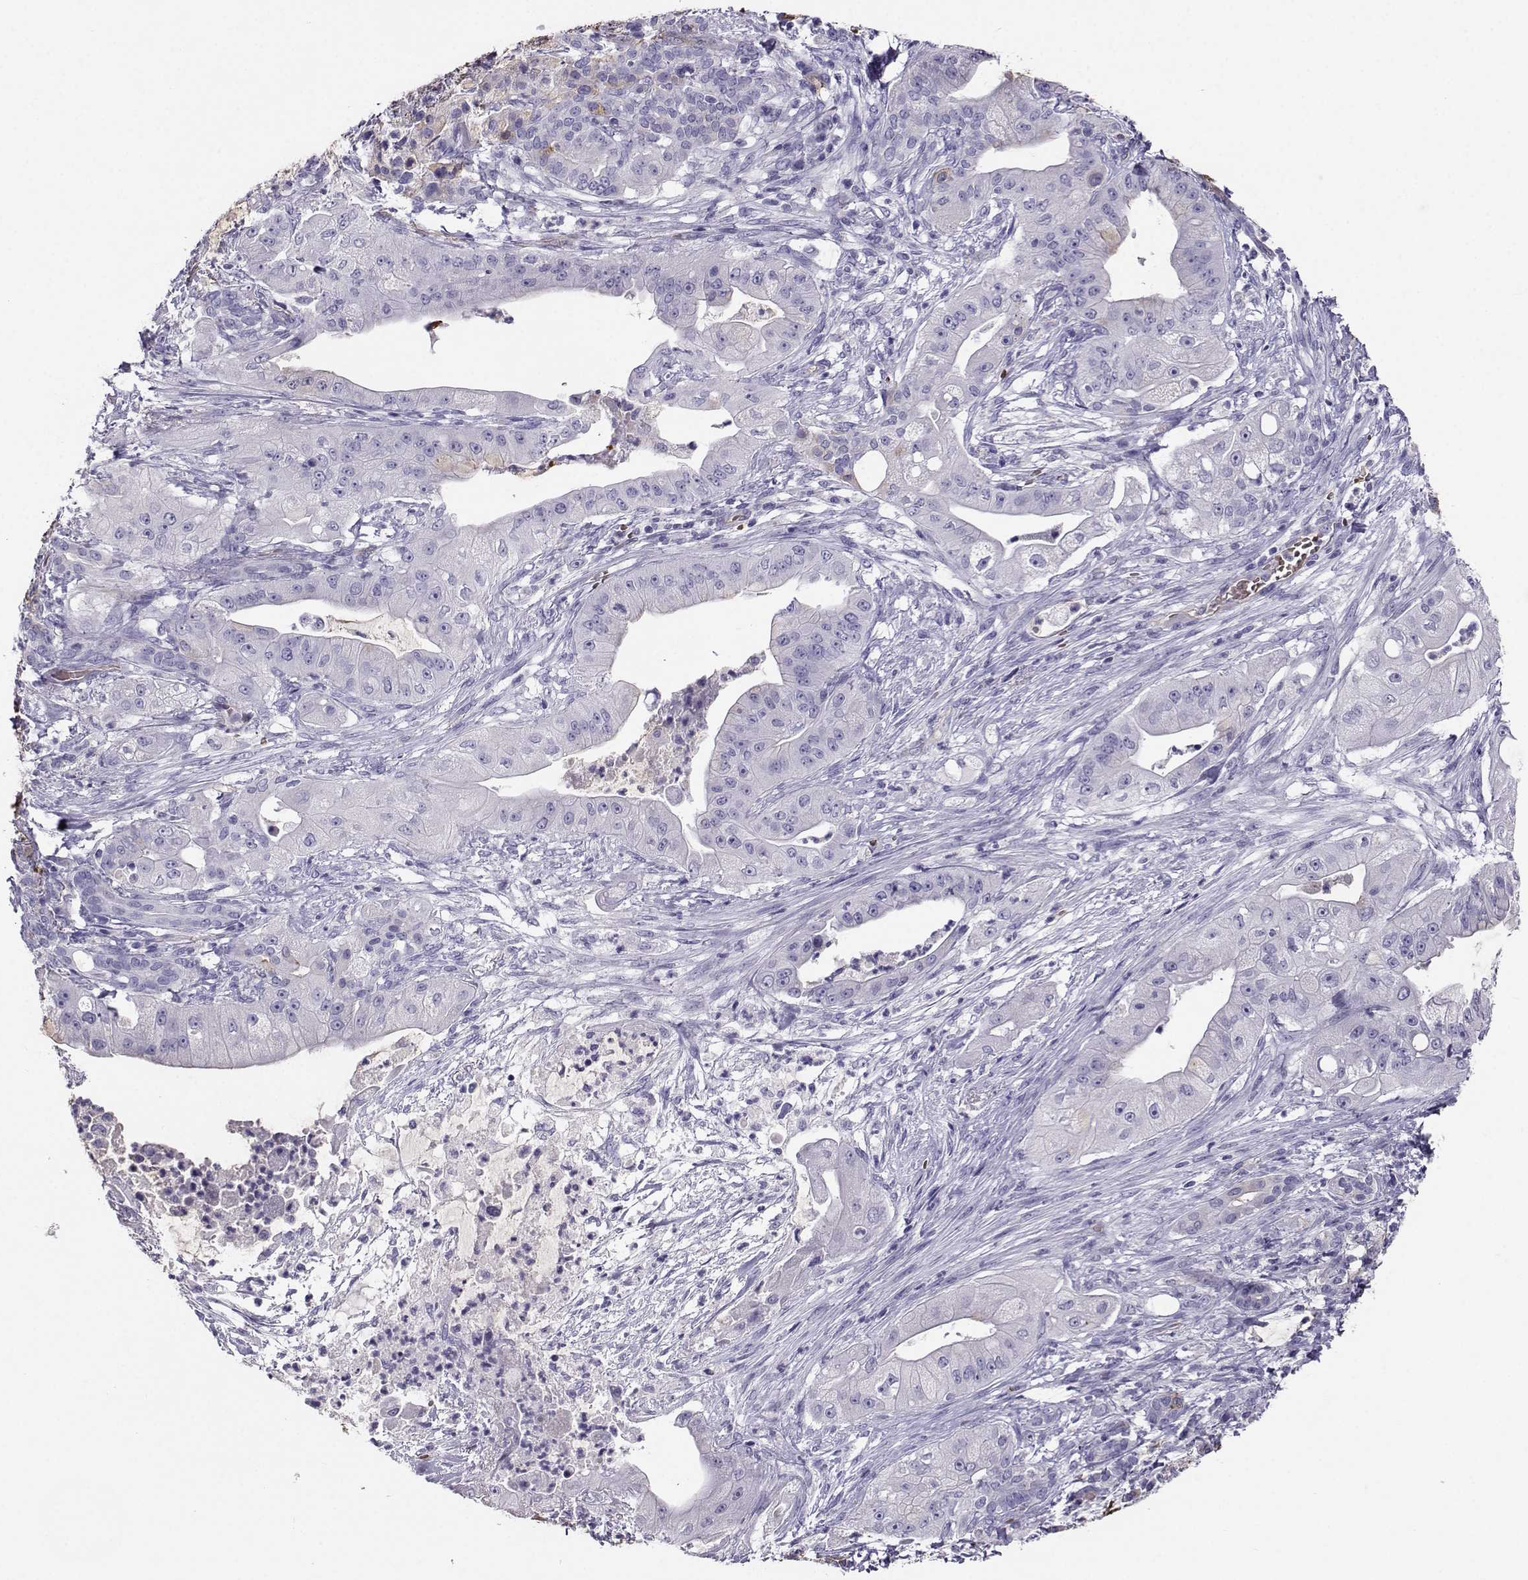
{"staining": {"intensity": "moderate", "quantity": "<25%", "location": "cytoplasmic/membranous"}, "tissue": "pancreatic cancer", "cell_type": "Tumor cells", "image_type": "cancer", "snomed": [{"axis": "morphology", "description": "Normal tissue, NOS"}, {"axis": "morphology", "description": "Inflammation, NOS"}, {"axis": "morphology", "description": "Adenocarcinoma, NOS"}, {"axis": "topography", "description": "Pancreas"}], "caption": "Immunohistochemistry of pancreatic cancer (adenocarcinoma) displays low levels of moderate cytoplasmic/membranous positivity in approximately <25% of tumor cells.", "gene": "CLUL1", "patient": {"sex": "male", "age": 57}}